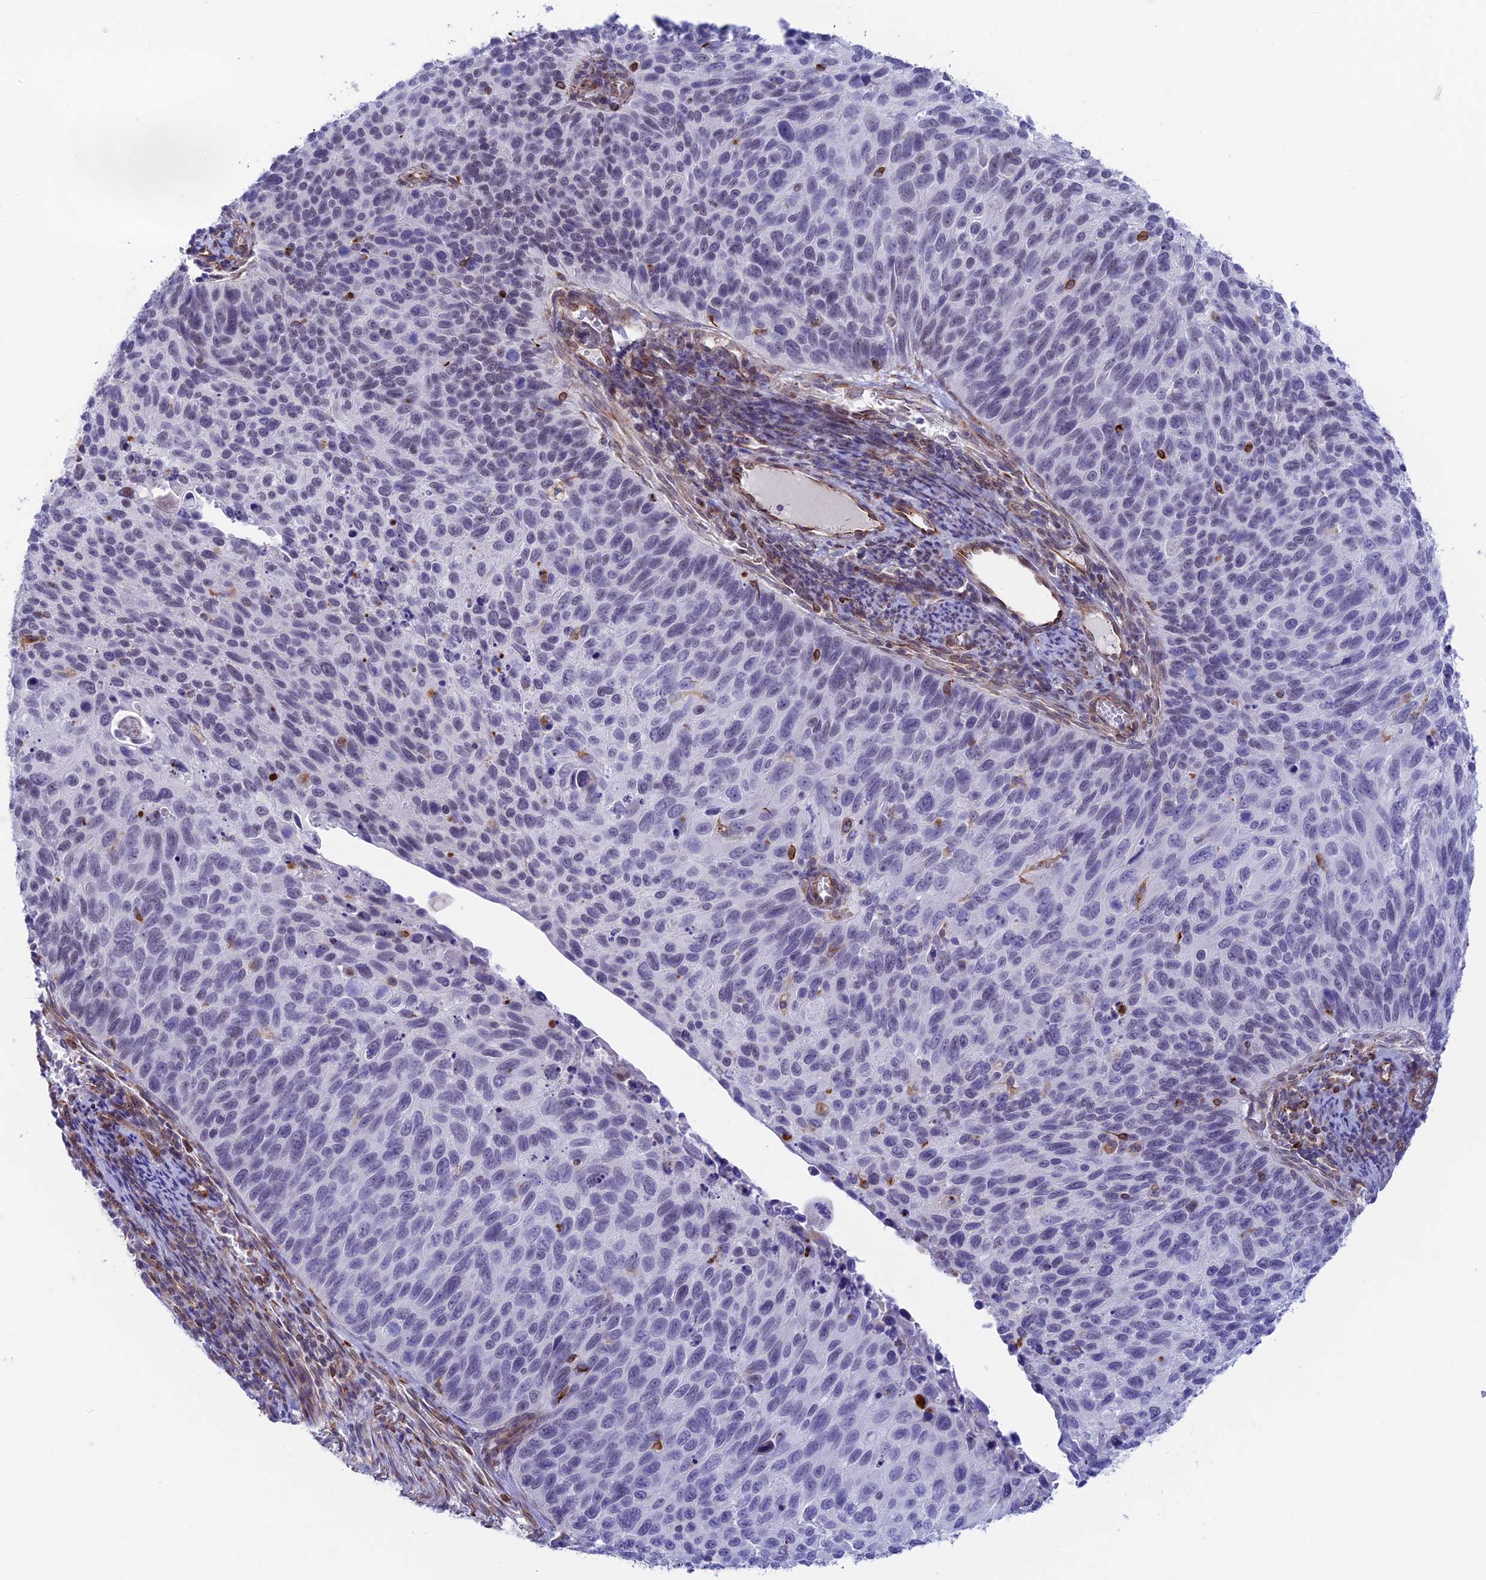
{"staining": {"intensity": "negative", "quantity": "none", "location": "none"}, "tissue": "cervical cancer", "cell_type": "Tumor cells", "image_type": "cancer", "snomed": [{"axis": "morphology", "description": "Squamous cell carcinoma, NOS"}, {"axis": "topography", "description": "Cervix"}], "caption": "Image shows no significant protein expression in tumor cells of cervical cancer. (IHC, brightfield microscopy, high magnification).", "gene": "ZNF652", "patient": {"sex": "female", "age": 70}}